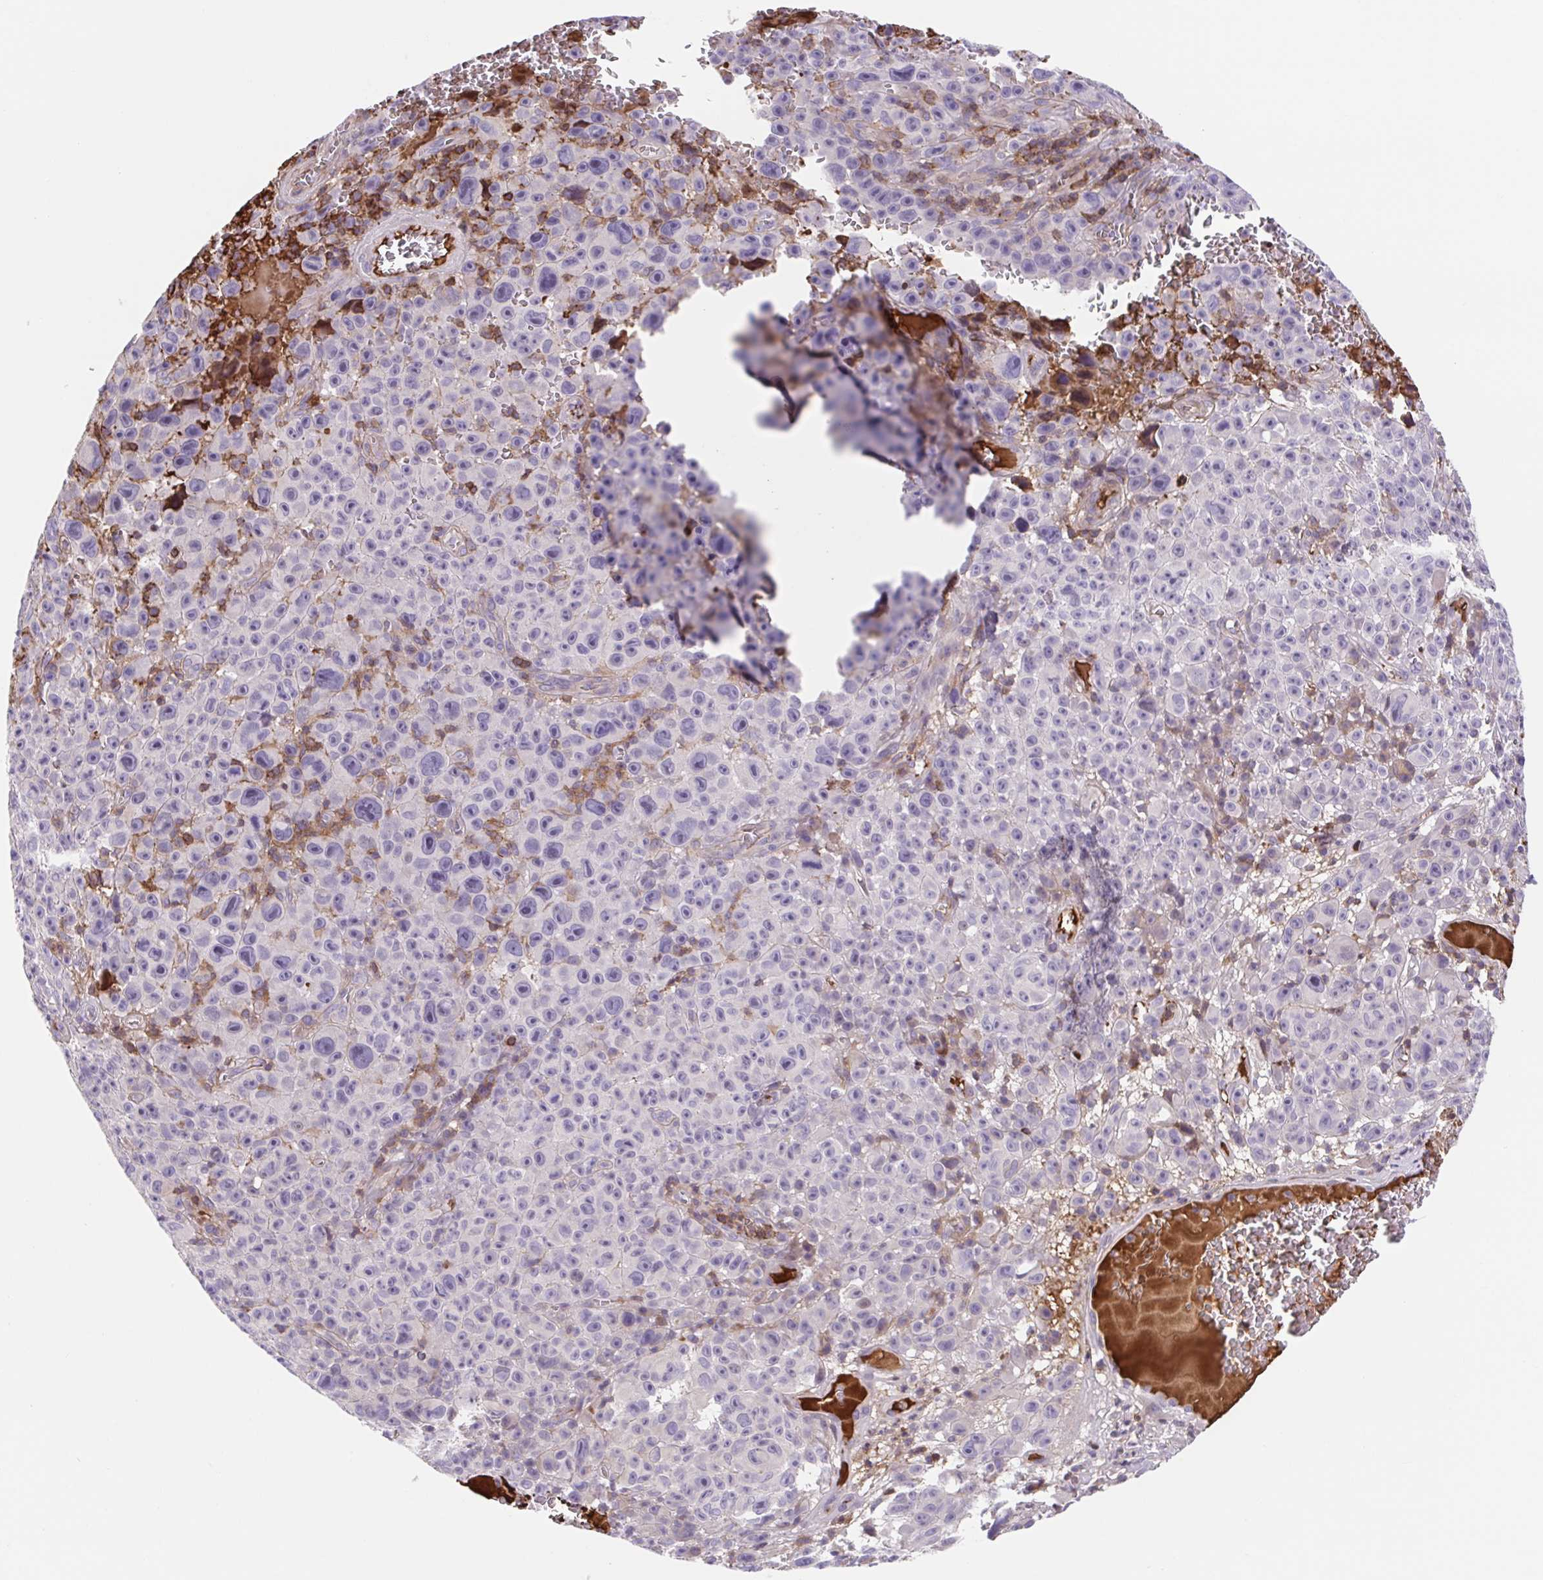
{"staining": {"intensity": "negative", "quantity": "none", "location": "none"}, "tissue": "melanoma", "cell_type": "Tumor cells", "image_type": "cancer", "snomed": [{"axis": "morphology", "description": "Malignant melanoma, NOS"}, {"axis": "topography", "description": "Skin"}], "caption": "Tumor cells show no significant protein staining in malignant melanoma.", "gene": "TPRG1", "patient": {"sex": "female", "age": 82}}